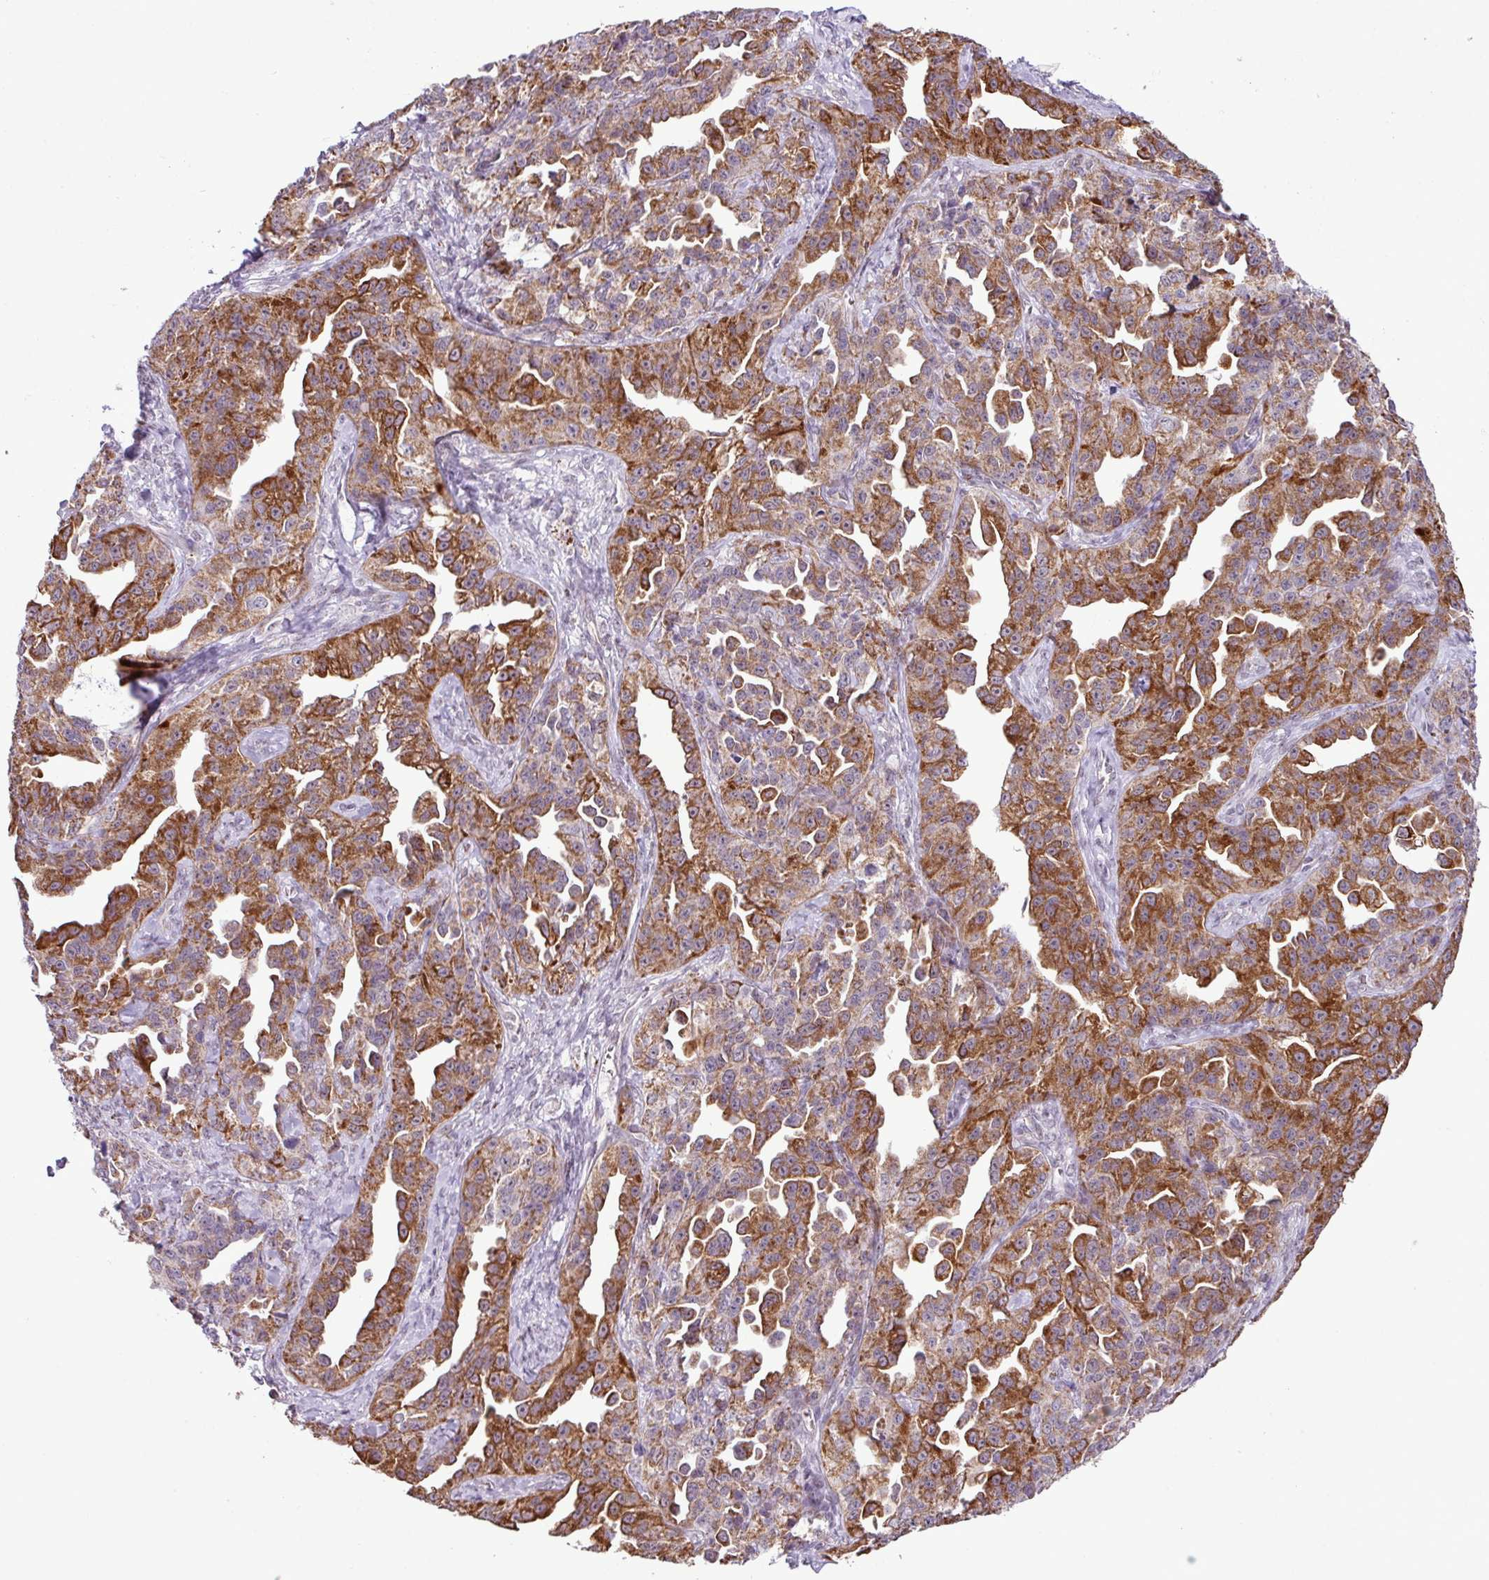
{"staining": {"intensity": "strong", "quantity": ">75%", "location": "cytoplasmic/membranous"}, "tissue": "ovarian cancer", "cell_type": "Tumor cells", "image_type": "cancer", "snomed": [{"axis": "morphology", "description": "Cystadenocarcinoma, serous, NOS"}, {"axis": "topography", "description": "Ovary"}], "caption": "The immunohistochemical stain labels strong cytoplasmic/membranous staining in tumor cells of serous cystadenocarcinoma (ovarian) tissue.", "gene": "SGPP1", "patient": {"sex": "female", "age": 75}}